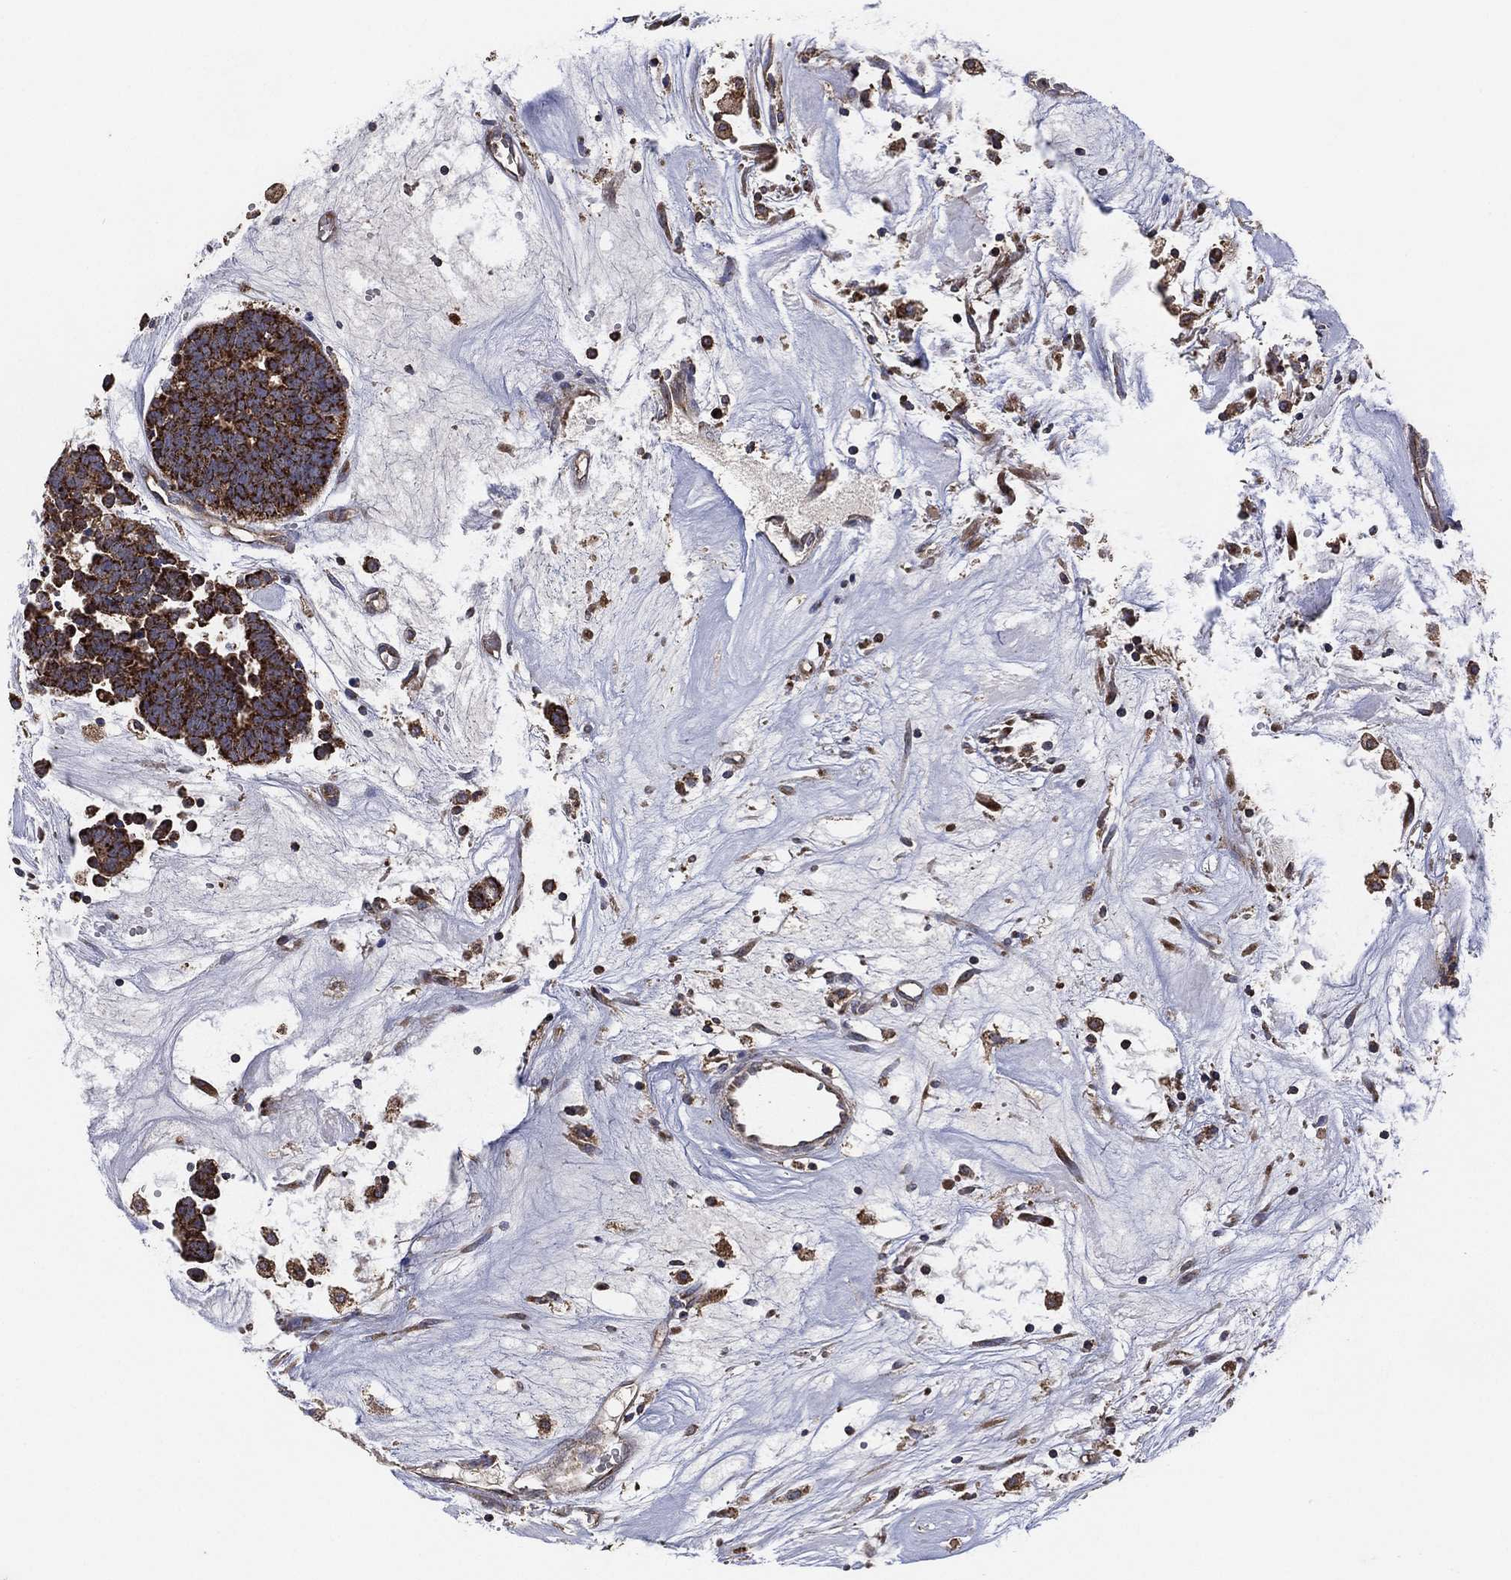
{"staining": {"intensity": "strong", "quantity": "25%-75%", "location": "cytoplasmic/membranous"}, "tissue": "head and neck cancer", "cell_type": "Tumor cells", "image_type": "cancer", "snomed": [{"axis": "morphology", "description": "Adenocarcinoma, NOS"}, {"axis": "topography", "description": "Head-Neck"}], "caption": "Immunohistochemical staining of head and neck cancer shows high levels of strong cytoplasmic/membranous protein positivity in approximately 25%-75% of tumor cells.", "gene": "LIMD1", "patient": {"sex": "female", "age": 81}}